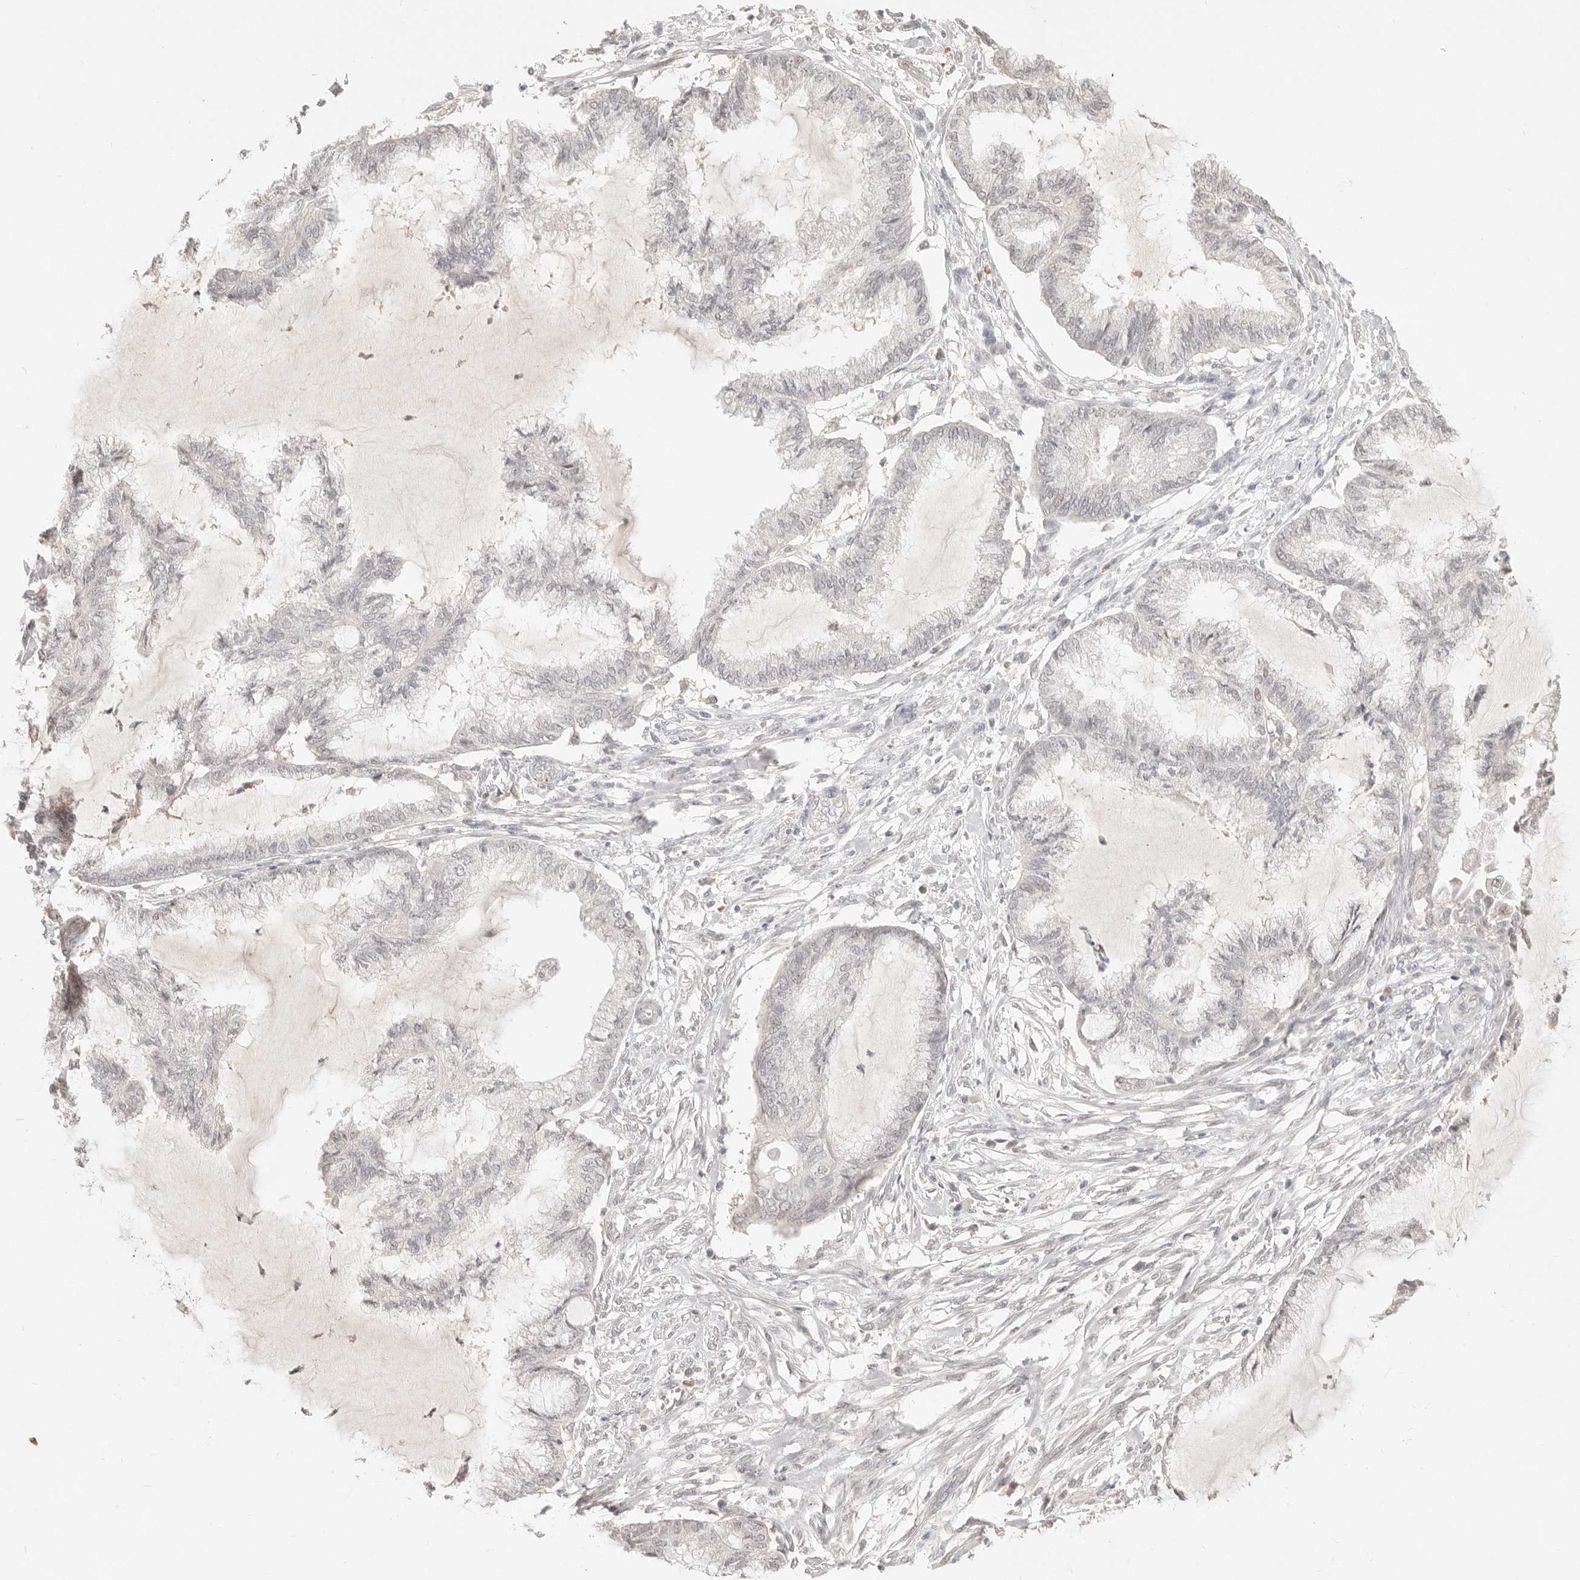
{"staining": {"intensity": "negative", "quantity": "none", "location": "none"}, "tissue": "endometrial cancer", "cell_type": "Tumor cells", "image_type": "cancer", "snomed": [{"axis": "morphology", "description": "Adenocarcinoma, NOS"}, {"axis": "topography", "description": "Endometrium"}], "caption": "Immunohistochemistry histopathology image of neoplastic tissue: human endometrial cancer stained with DAB (3,3'-diaminobenzidine) demonstrates no significant protein staining in tumor cells.", "gene": "MEP1A", "patient": {"sex": "female", "age": 86}}